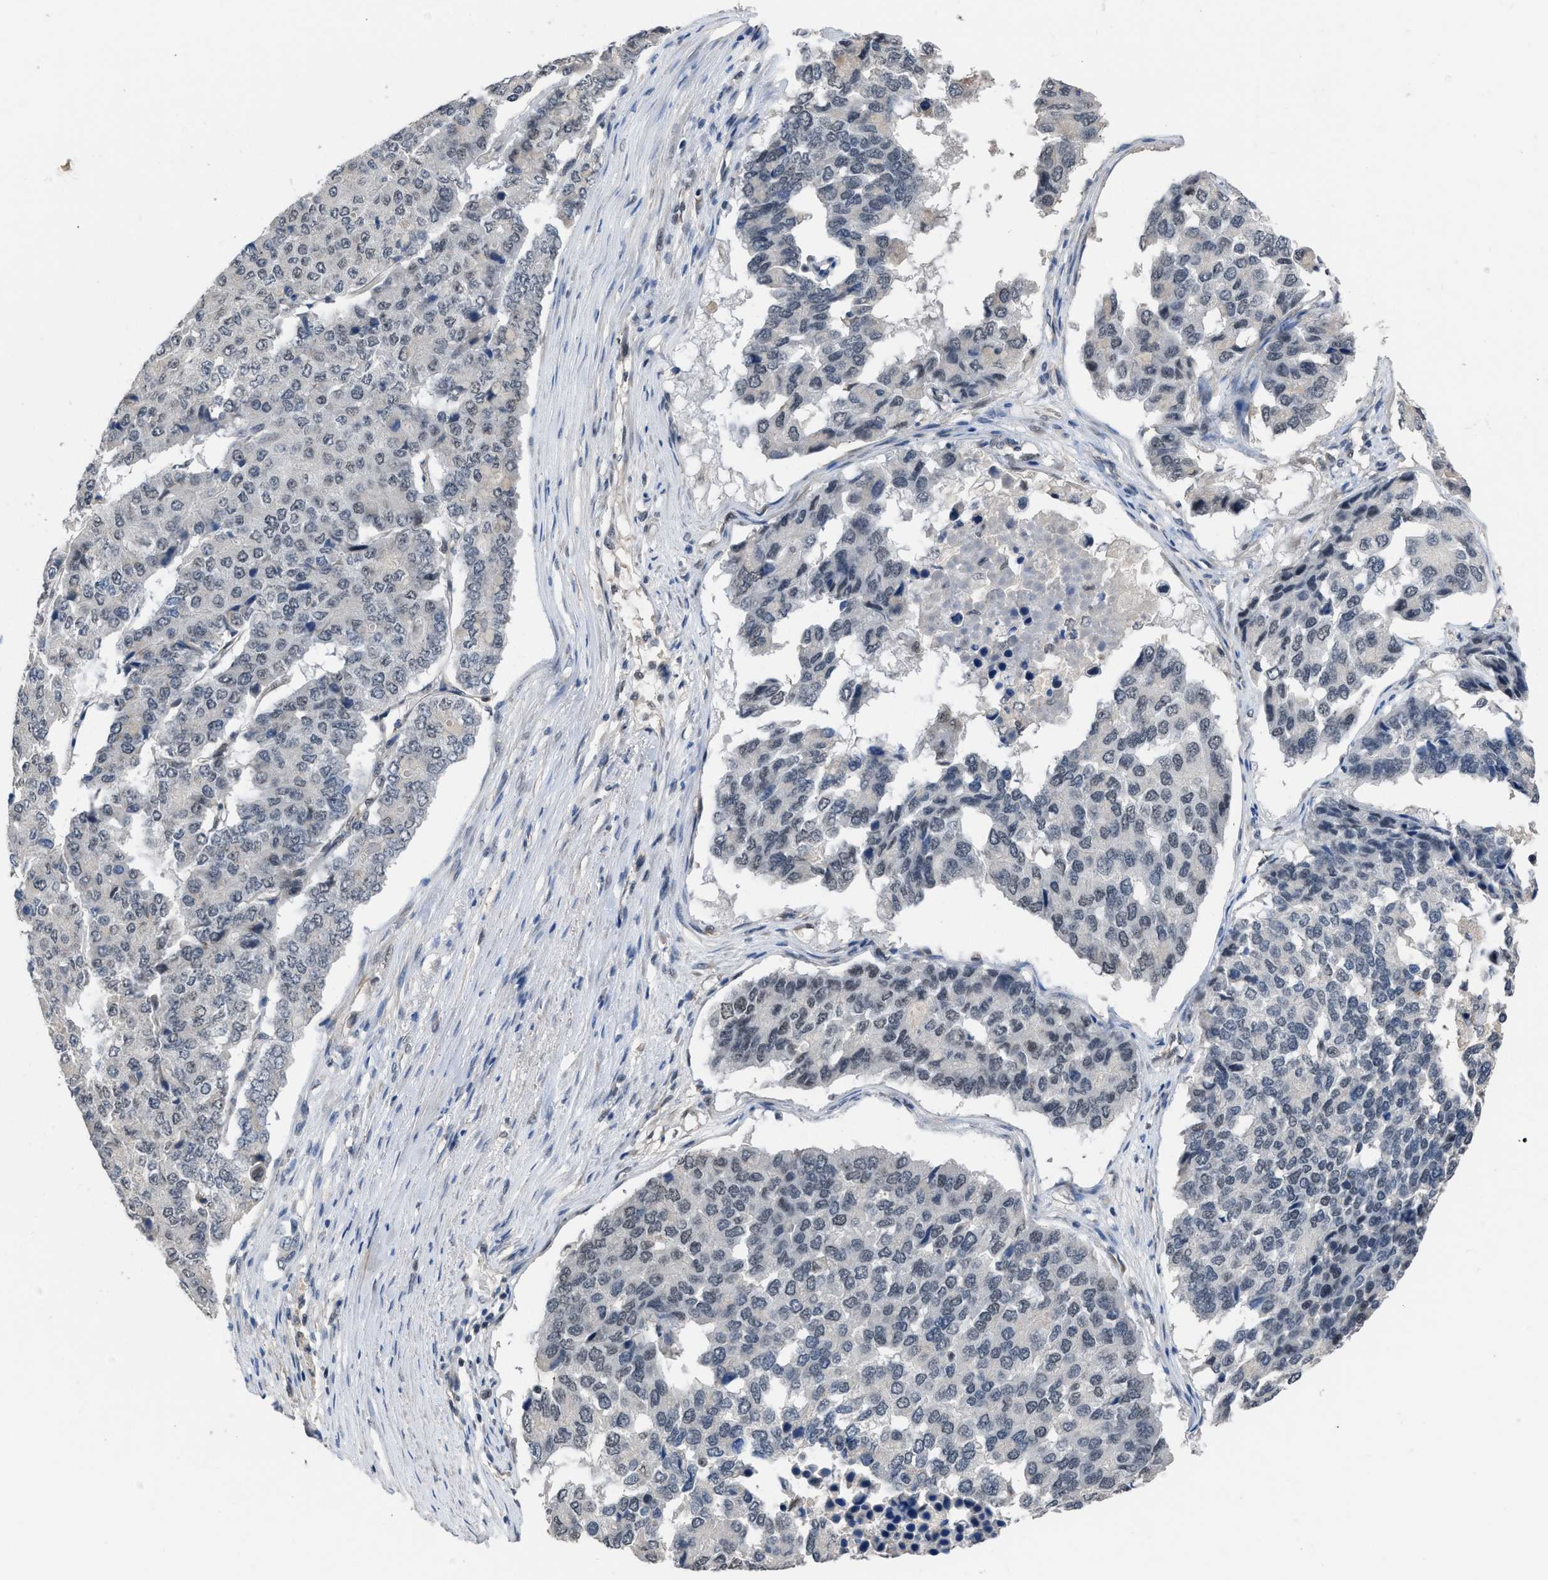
{"staining": {"intensity": "negative", "quantity": "none", "location": "none"}, "tissue": "pancreatic cancer", "cell_type": "Tumor cells", "image_type": "cancer", "snomed": [{"axis": "morphology", "description": "Adenocarcinoma, NOS"}, {"axis": "topography", "description": "Pancreas"}], "caption": "Immunohistochemistry (IHC) image of pancreatic adenocarcinoma stained for a protein (brown), which demonstrates no positivity in tumor cells. The staining is performed using DAB brown chromogen with nuclei counter-stained in using hematoxylin.", "gene": "TERF2IP", "patient": {"sex": "male", "age": 50}}